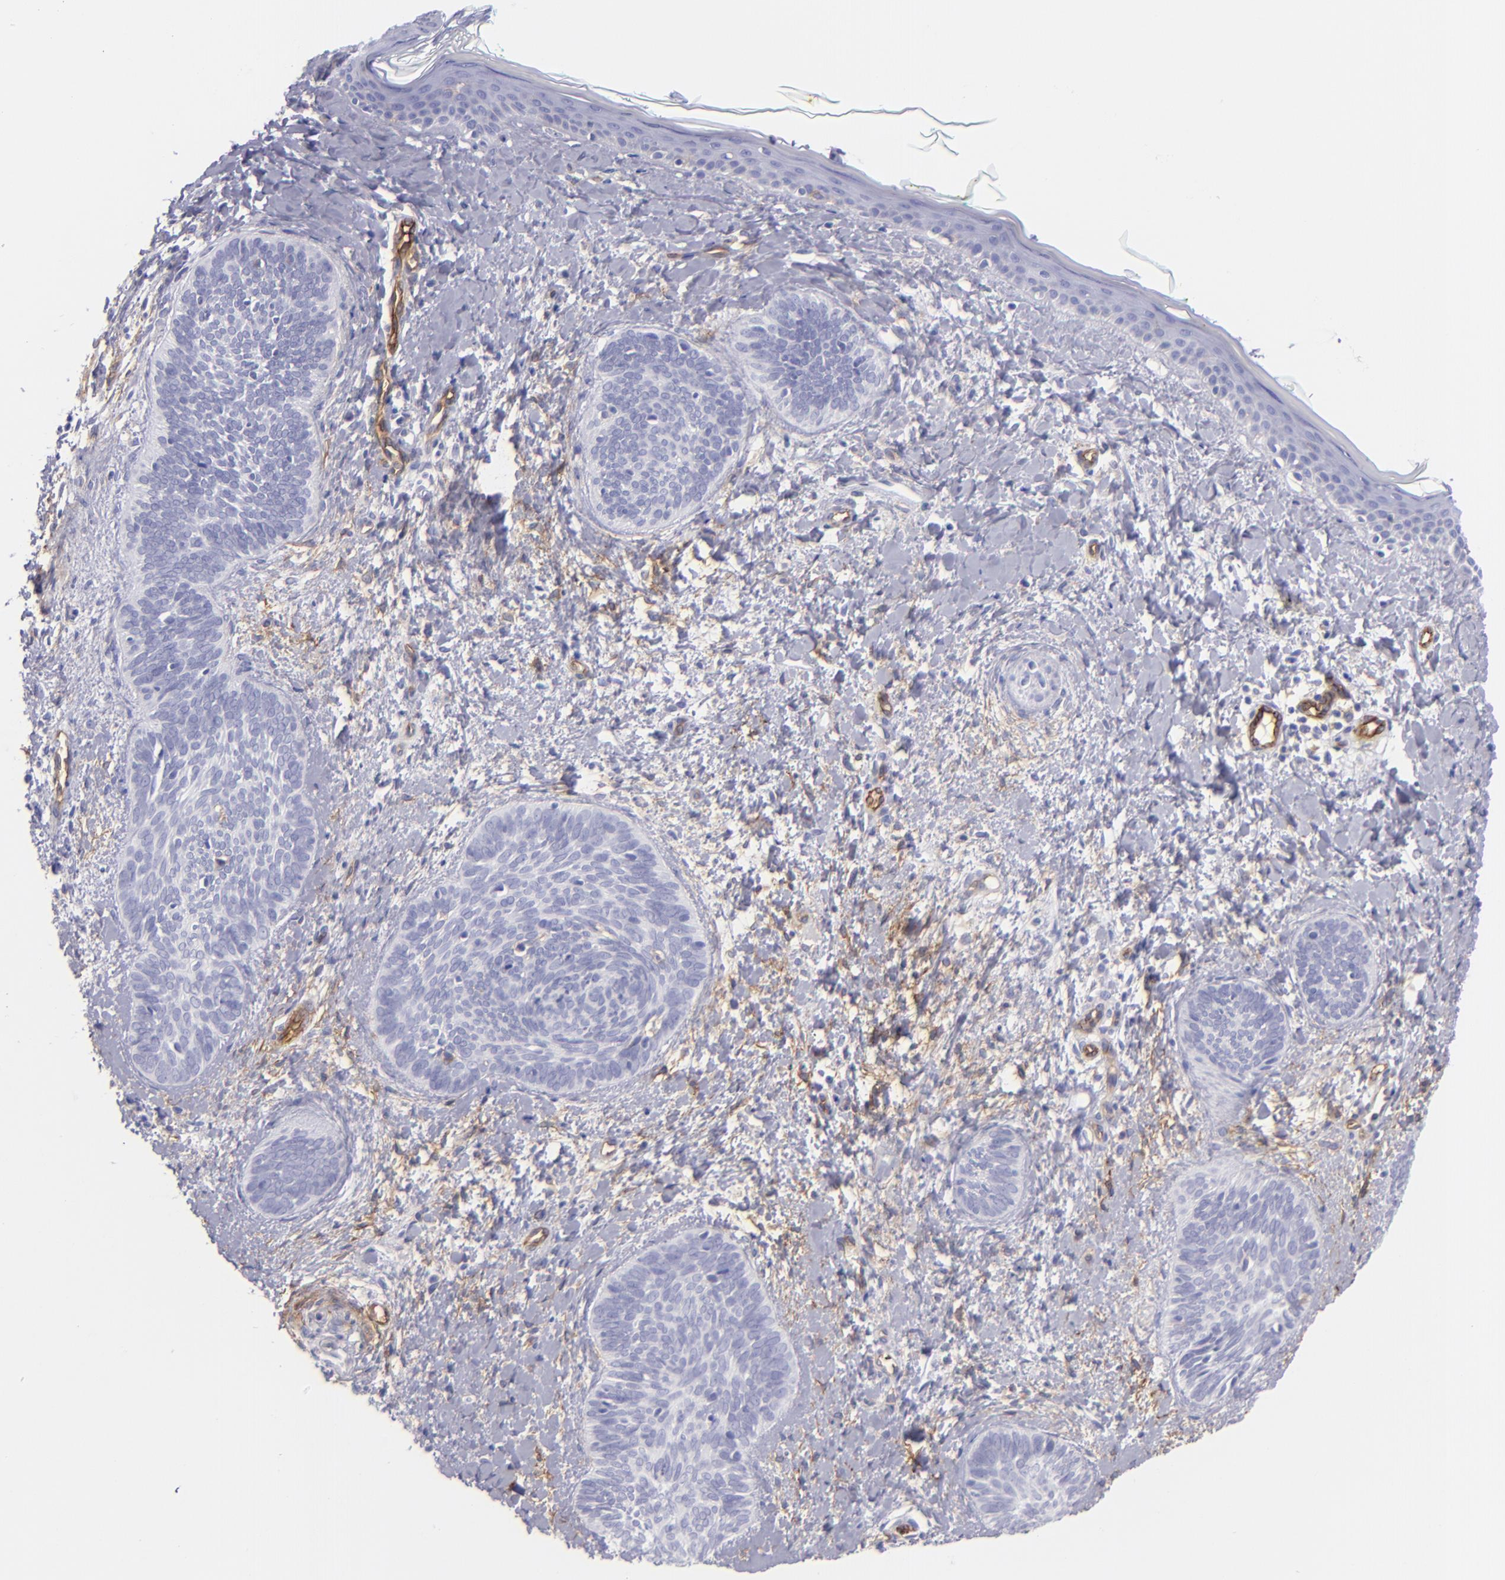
{"staining": {"intensity": "negative", "quantity": "none", "location": "none"}, "tissue": "skin cancer", "cell_type": "Tumor cells", "image_type": "cancer", "snomed": [{"axis": "morphology", "description": "Basal cell carcinoma"}, {"axis": "topography", "description": "Skin"}], "caption": "This is an IHC histopathology image of skin basal cell carcinoma. There is no positivity in tumor cells.", "gene": "ENTPD1", "patient": {"sex": "female", "age": 81}}